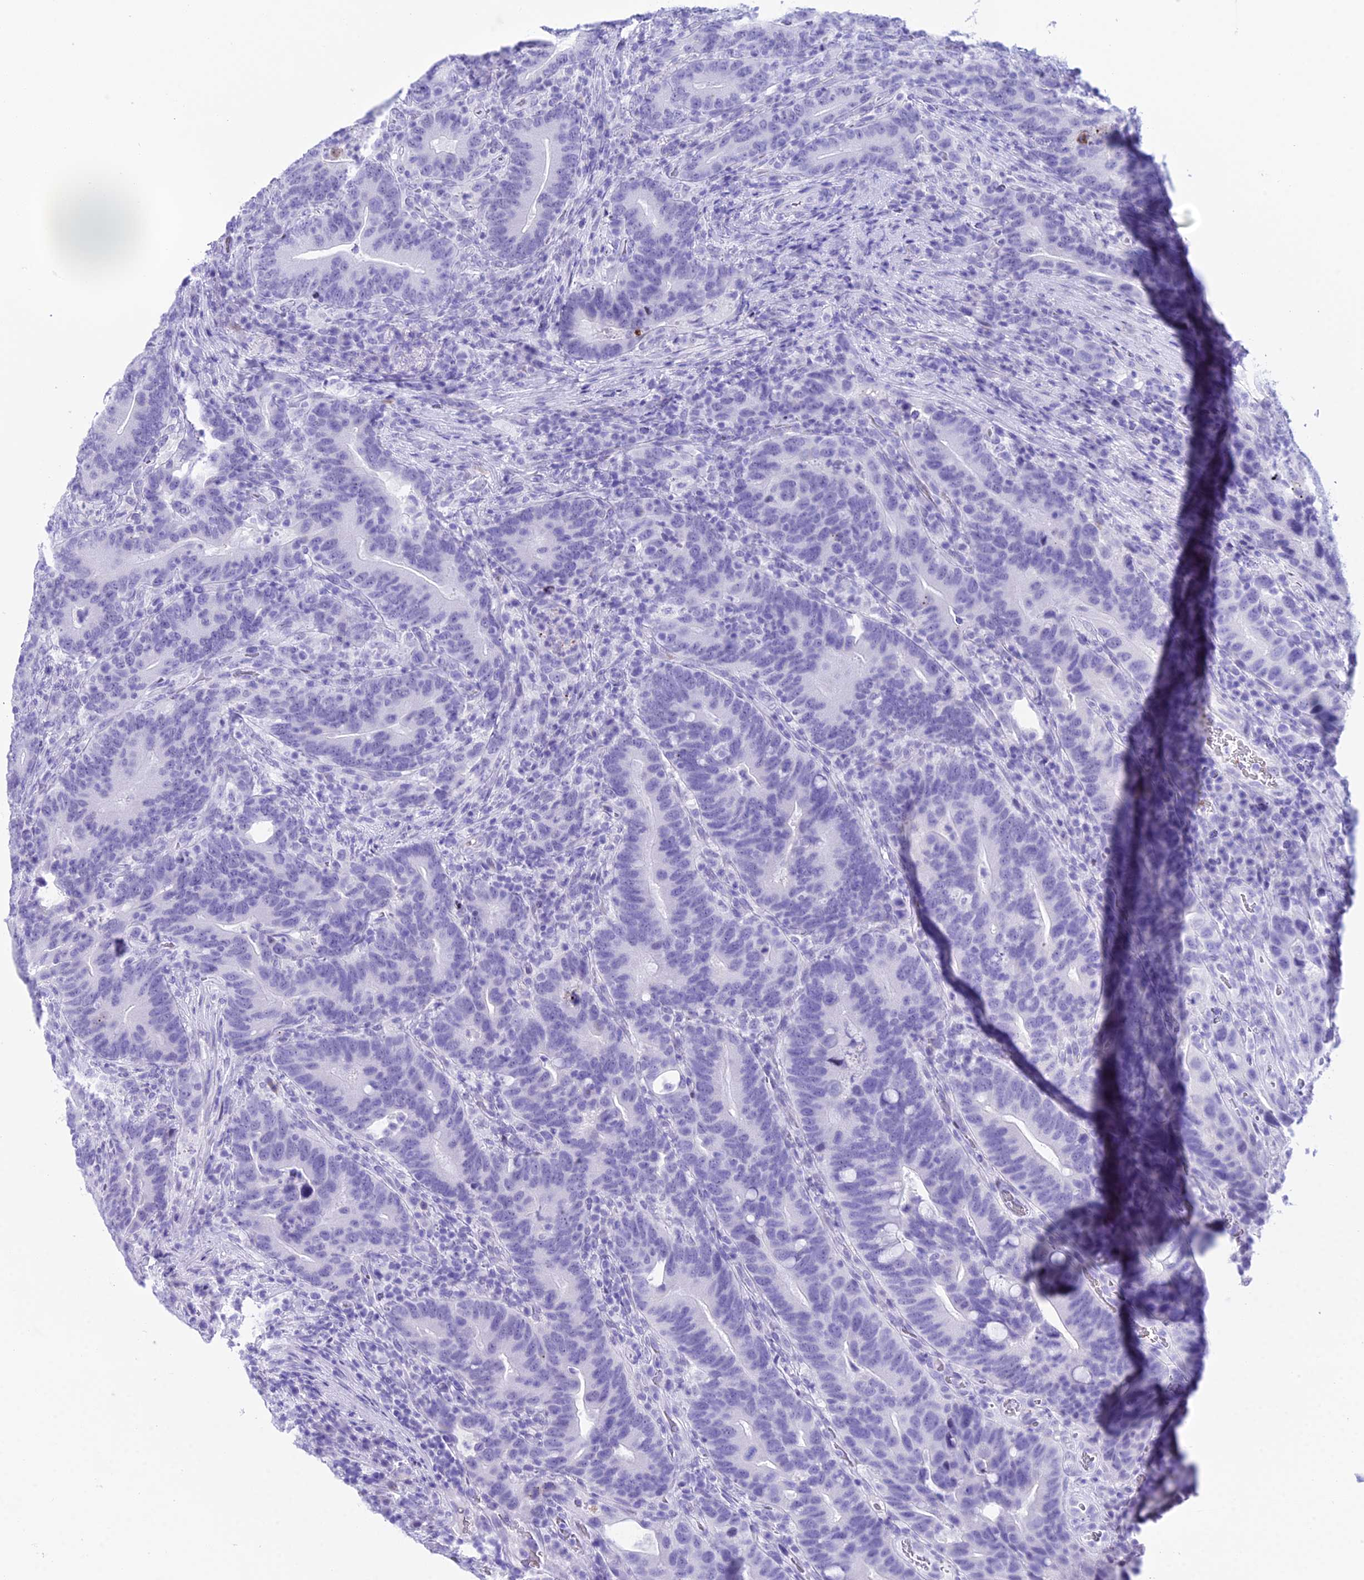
{"staining": {"intensity": "negative", "quantity": "none", "location": "none"}, "tissue": "colorectal cancer", "cell_type": "Tumor cells", "image_type": "cancer", "snomed": [{"axis": "morphology", "description": "Adenocarcinoma, NOS"}, {"axis": "topography", "description": "Colon"}], "caption": "There is no significant expression in tumor cells of colorectal cancer (adenocarcinoma).", "gene": "RNPS1", "patient": {"sex": "female", "age": 66}}